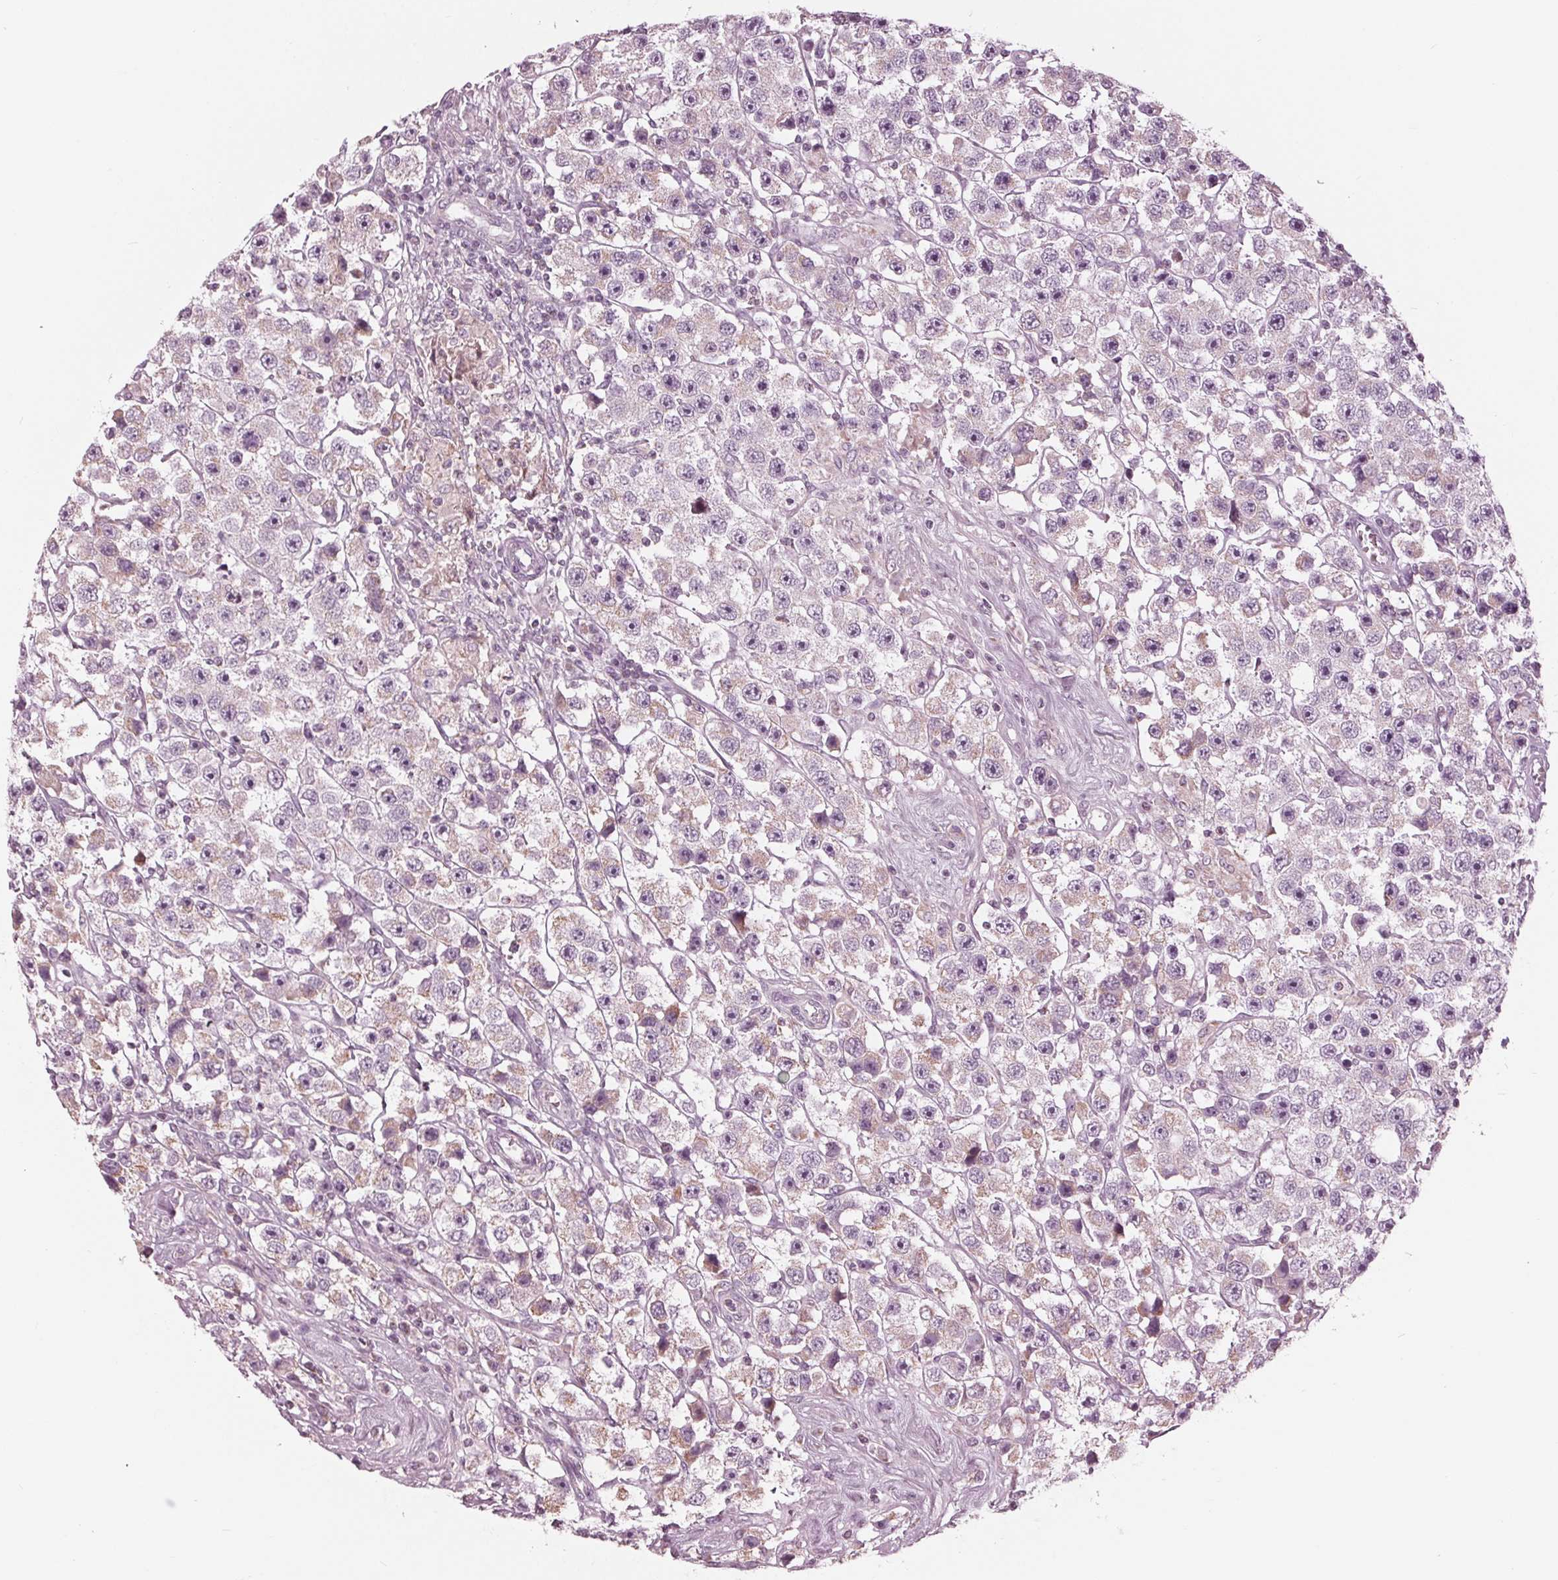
{"staining": {"intensity": "negative", "quantity": "none", "location": "none"}, "tissue": "testis cancer", "cell_type": "Tumor cells", "image_type": "cancer", "snomed": [{"axis": "morphology", "description": "Seminoma, NOS"}, {"axis": "topography", "description": "Testis"}], "caption": "Immunohistochemistry of human seminoma (testis) exhibits no expression in tumor cells.", "gene": "CLN6", "patient": {"sex": "male", "age": 45}}